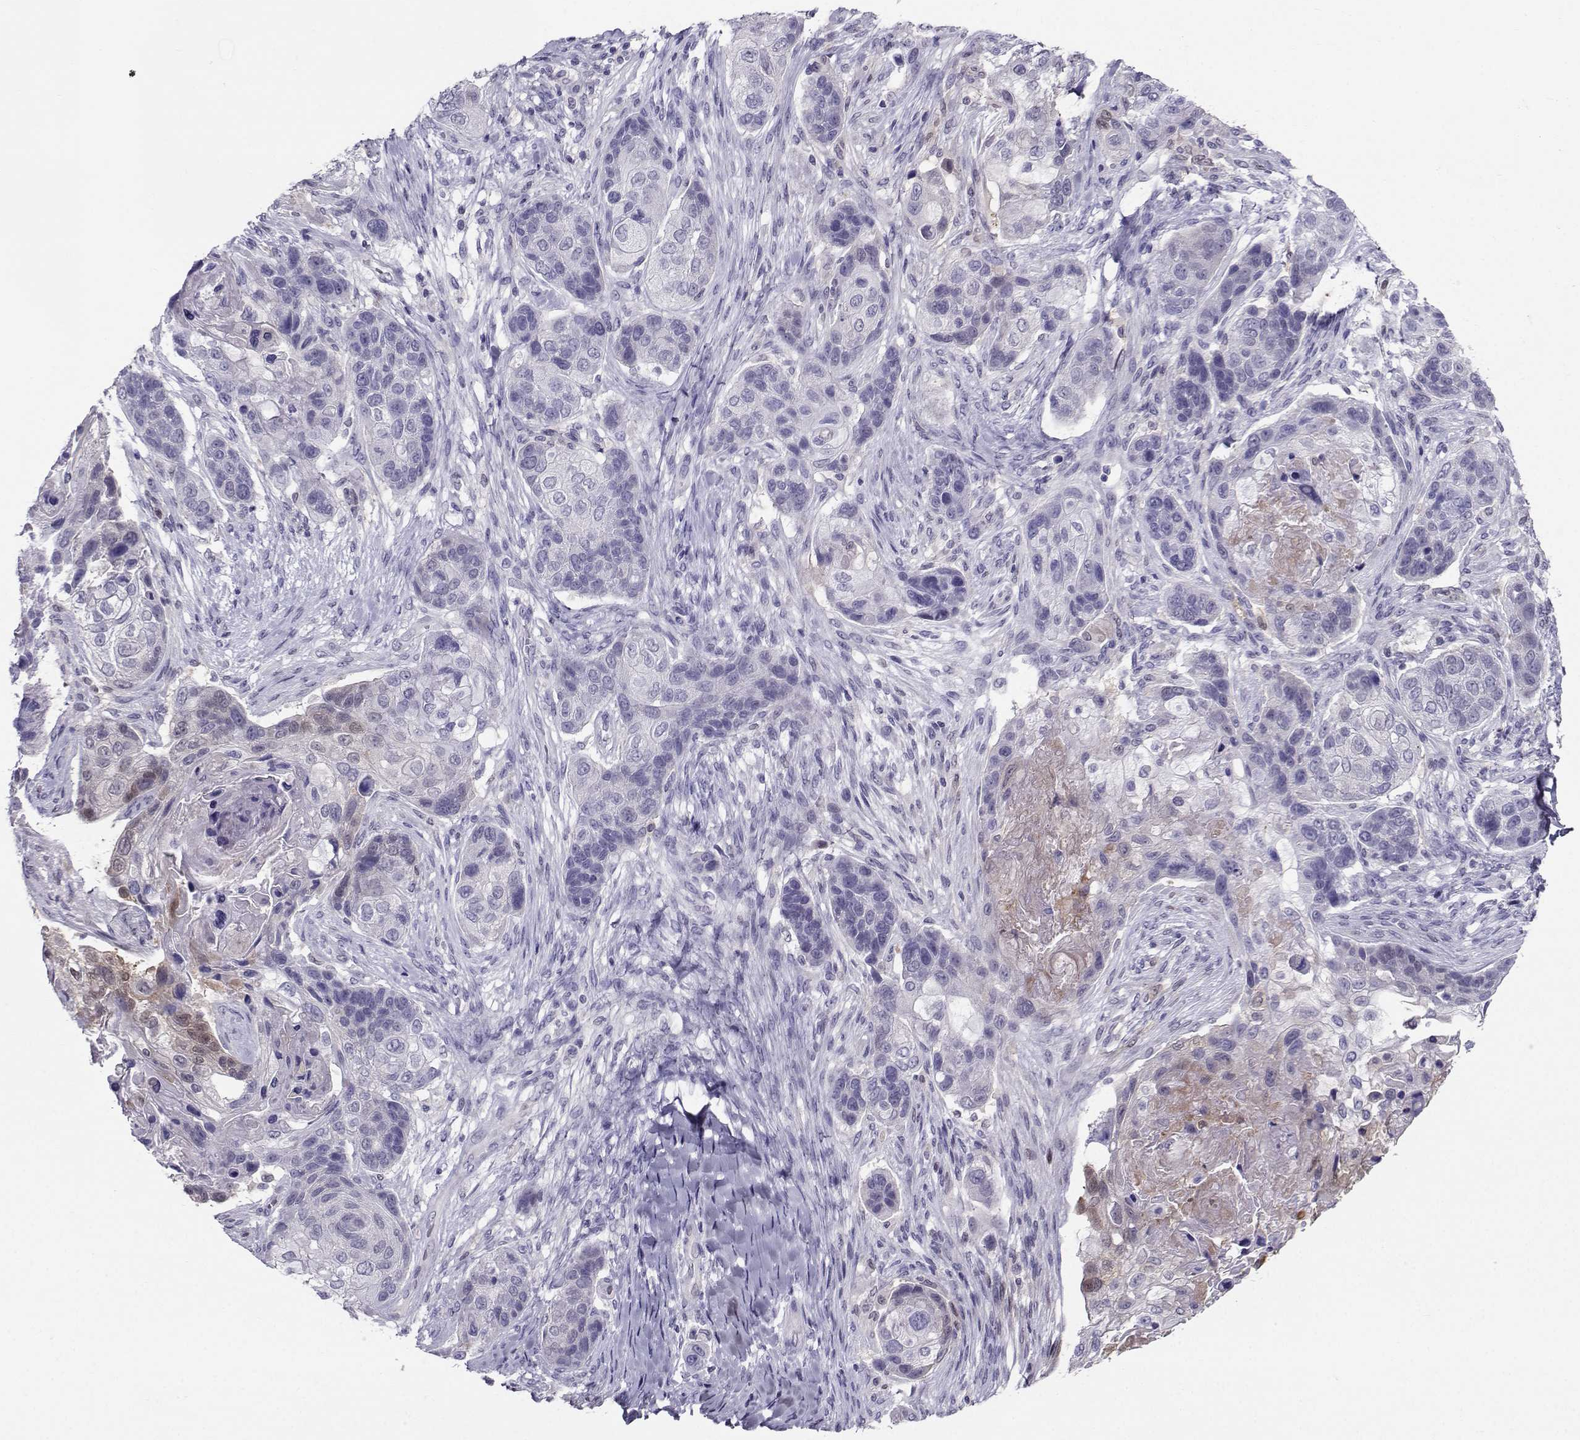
{"staining": {"intensity": "weak", "quantity": "<25%", "location": "cytoplasmic/membranous,nuclear"}, "tissue": "lung cancer", "cell_type": "Tumor cells", "image_type": "cancer", "snomed": [{"axis": "morphology", "description": "Squamous cell carcinoma, NOS"}, {"axis": "topography", "description": "Lung"}], "caption": "The photomicrograph exhibits no significant staining in tumor cells of lung cancer.", "gene": "PGK1", "patient": {"sex": "male", "age": 69}}